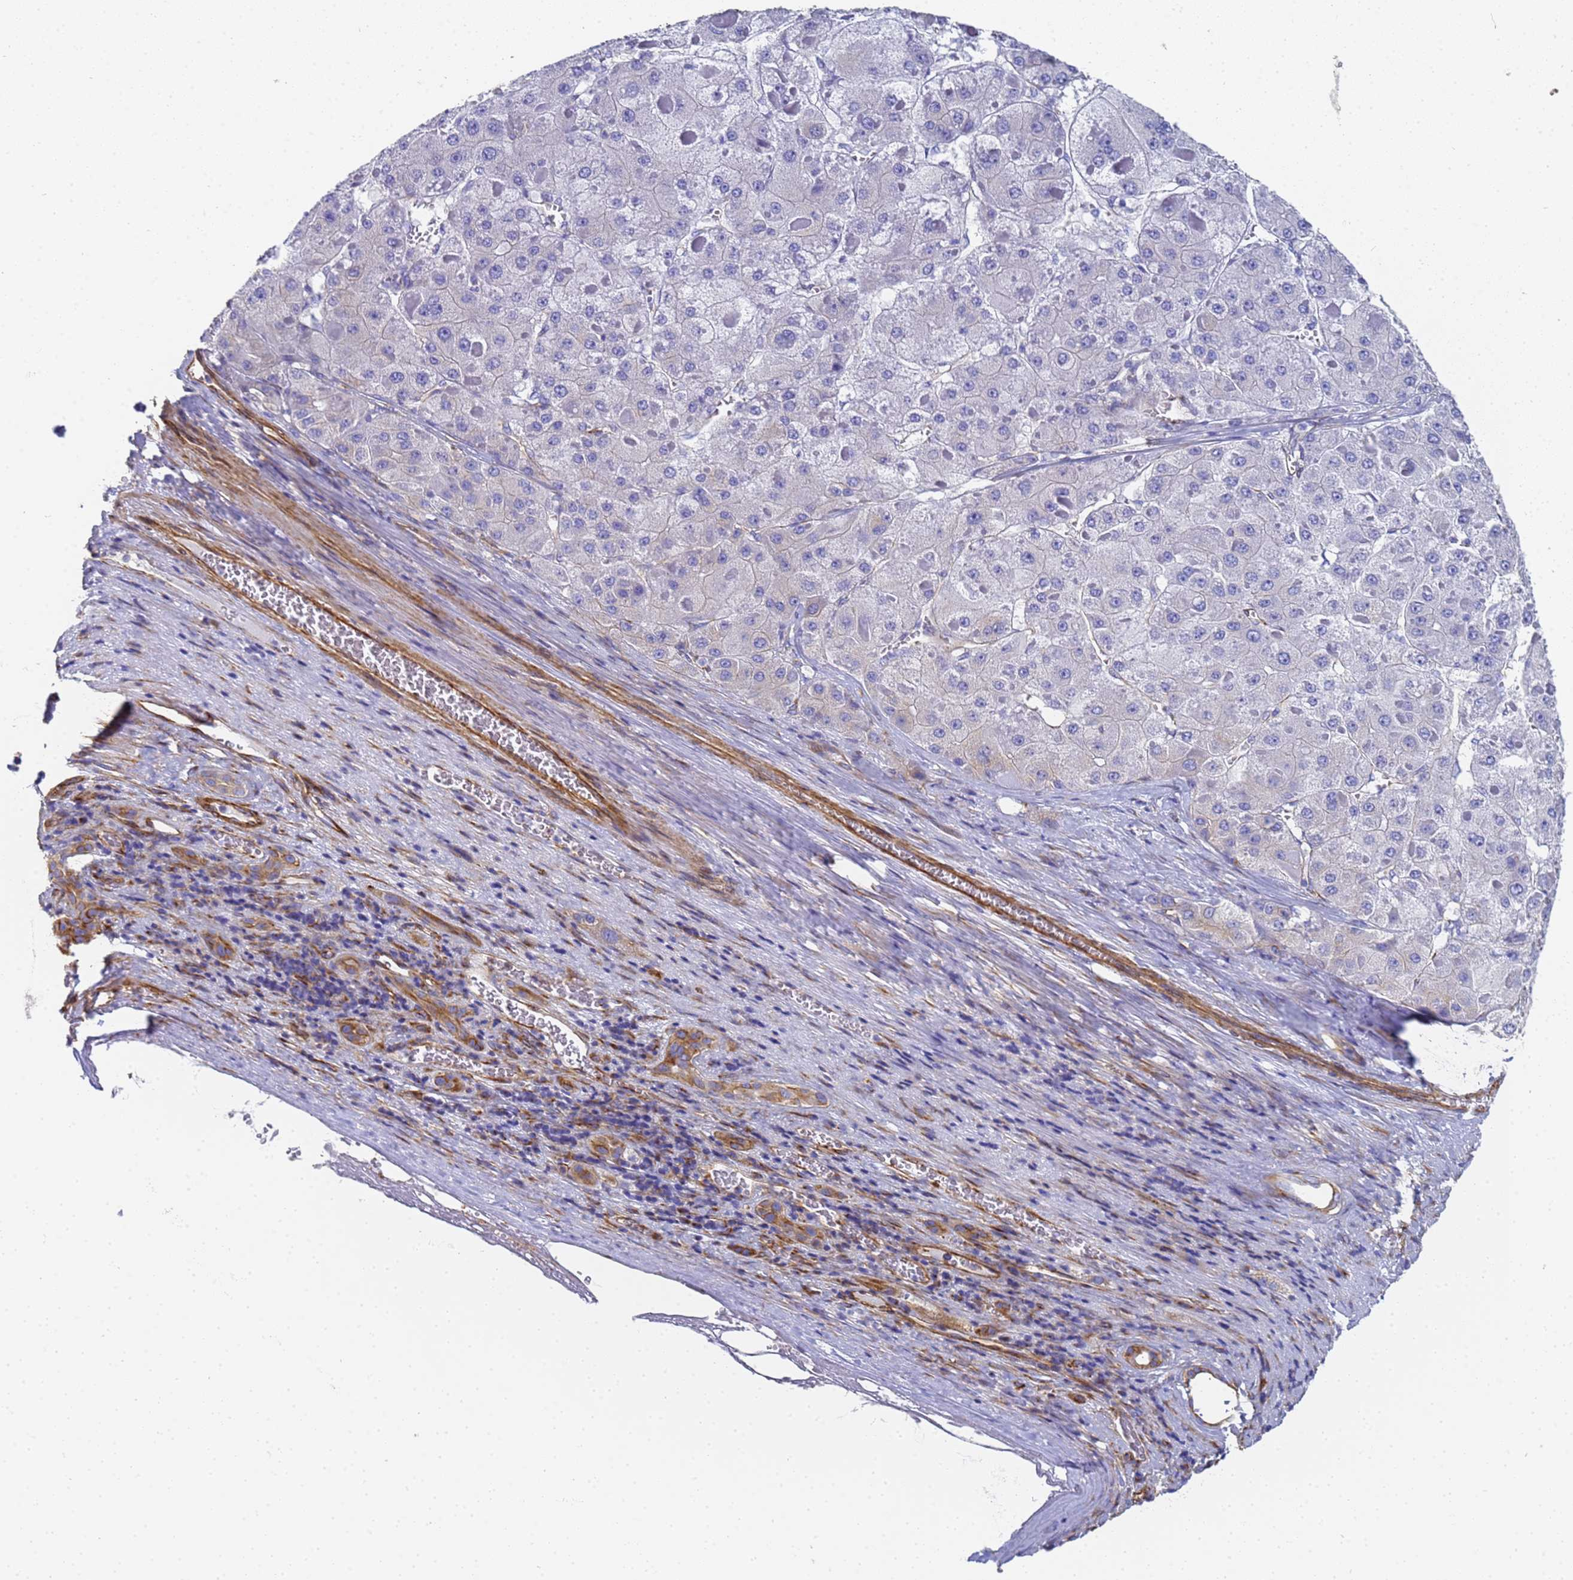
{"staining": {"intensity": "negative", "quantity": "none", "location": "none"}, "tissue": "liver cancer", "cell_type": "Tumor cells", "image_type": "cancer", "snomed": [{"axis": "morphology", "description": "Carcinoma, Hepatocellular, NOS"}, {"axis": "topography", "description": "Liver"}], "caption": "The immunohistochemistry image has no significant positivity in tumor cells of liver hepatocellular carcinoma tissue.", "gene": "TUBB1", "patient": {"sex": "female", "age": 73}}